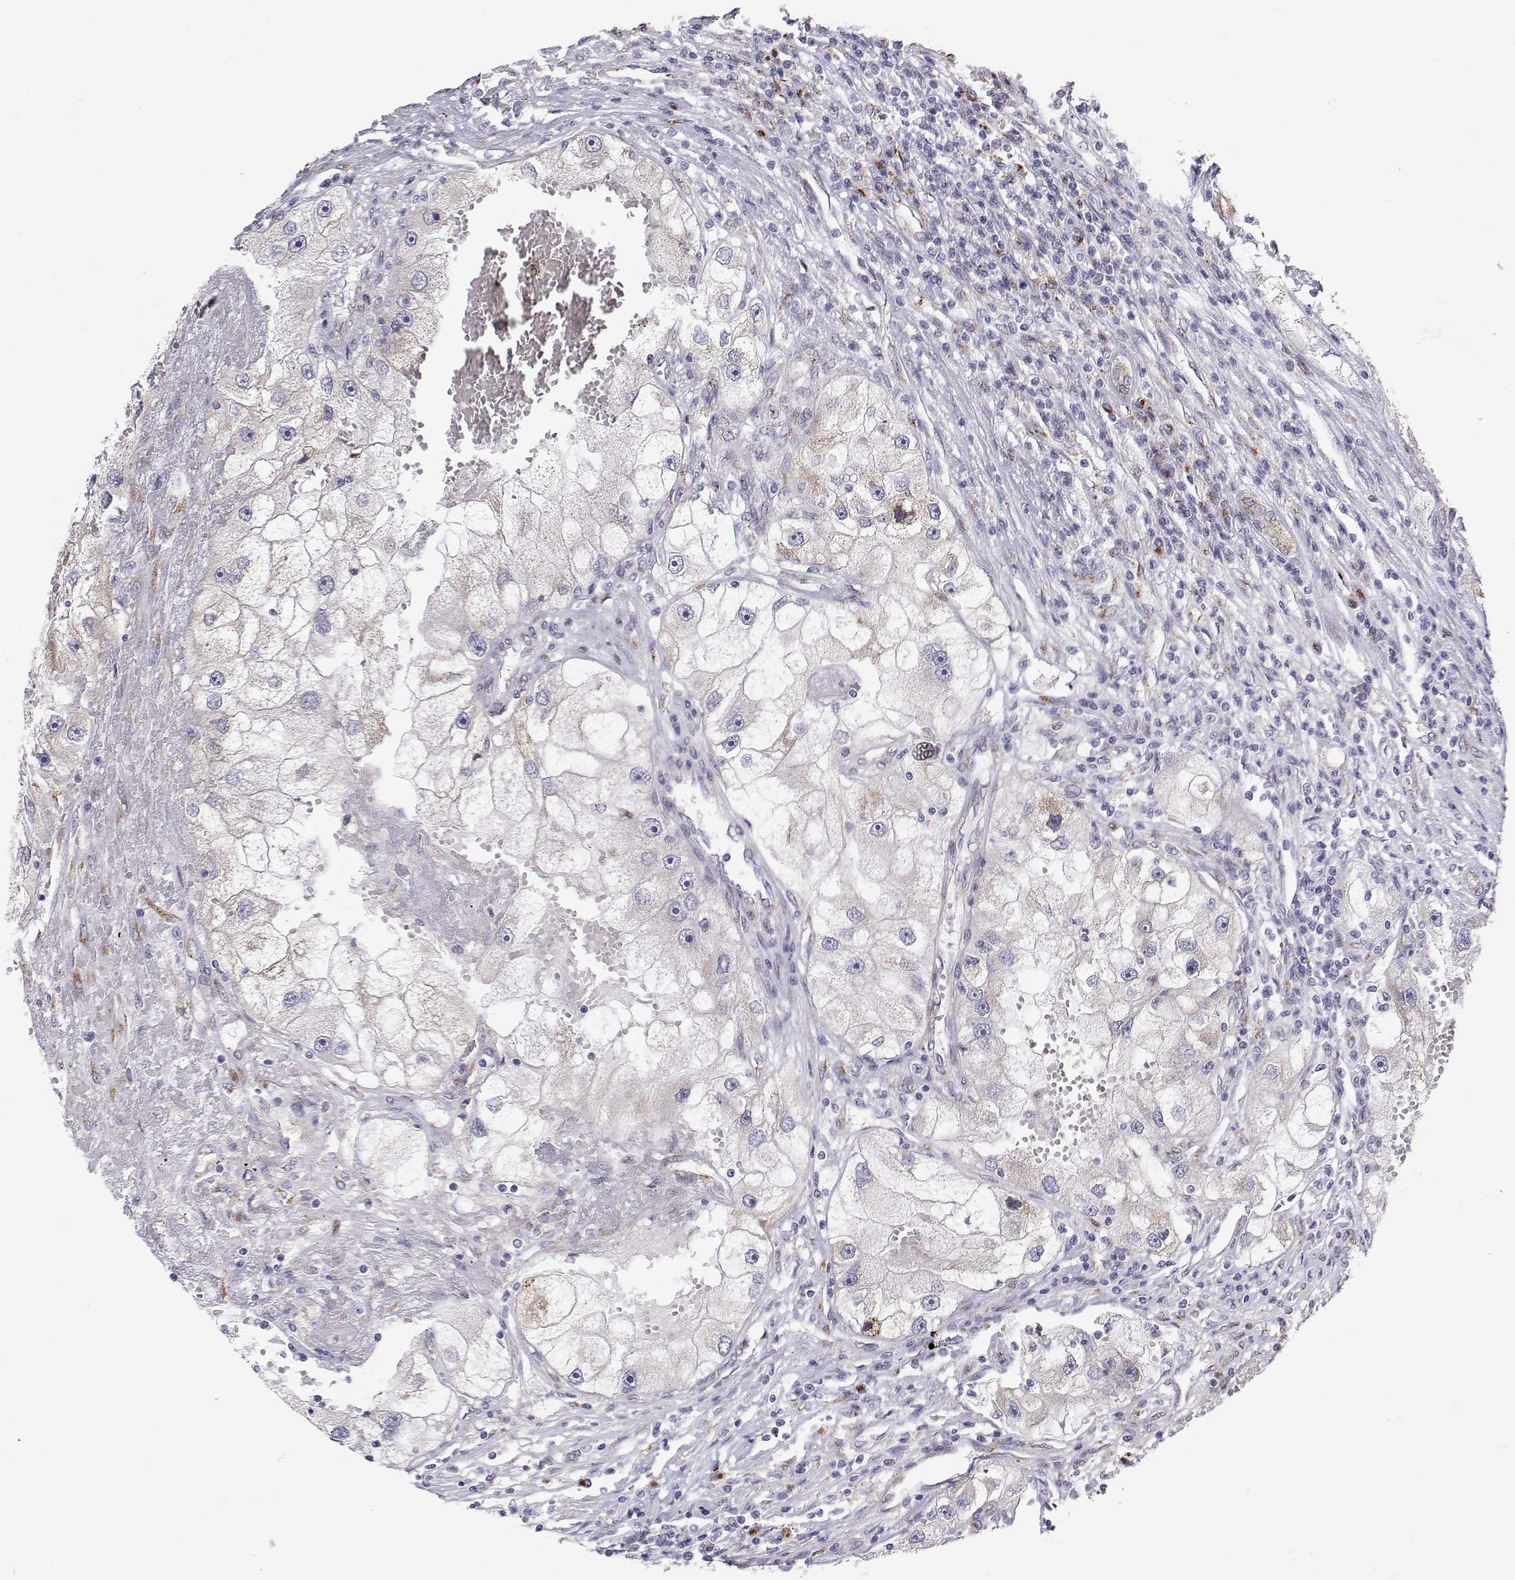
{"staining": {"intensity": "negative", "quantity": "none", "location": "none"}, "tissue": "renal cancer", "cell_type": "Tumor cells", "image_type": "cancer", "snomed": [{"axis": "morphology", "description": "Adenocarcinoma, NOS"}, {"axis": "topography", "description": "Kidney"}], "caption": "Immunohistochemical staining of human renal cancer reveals no significant staining in tumor cells.", "gene": "STARD13", "patient": {"sex": "male", "age": 63}}